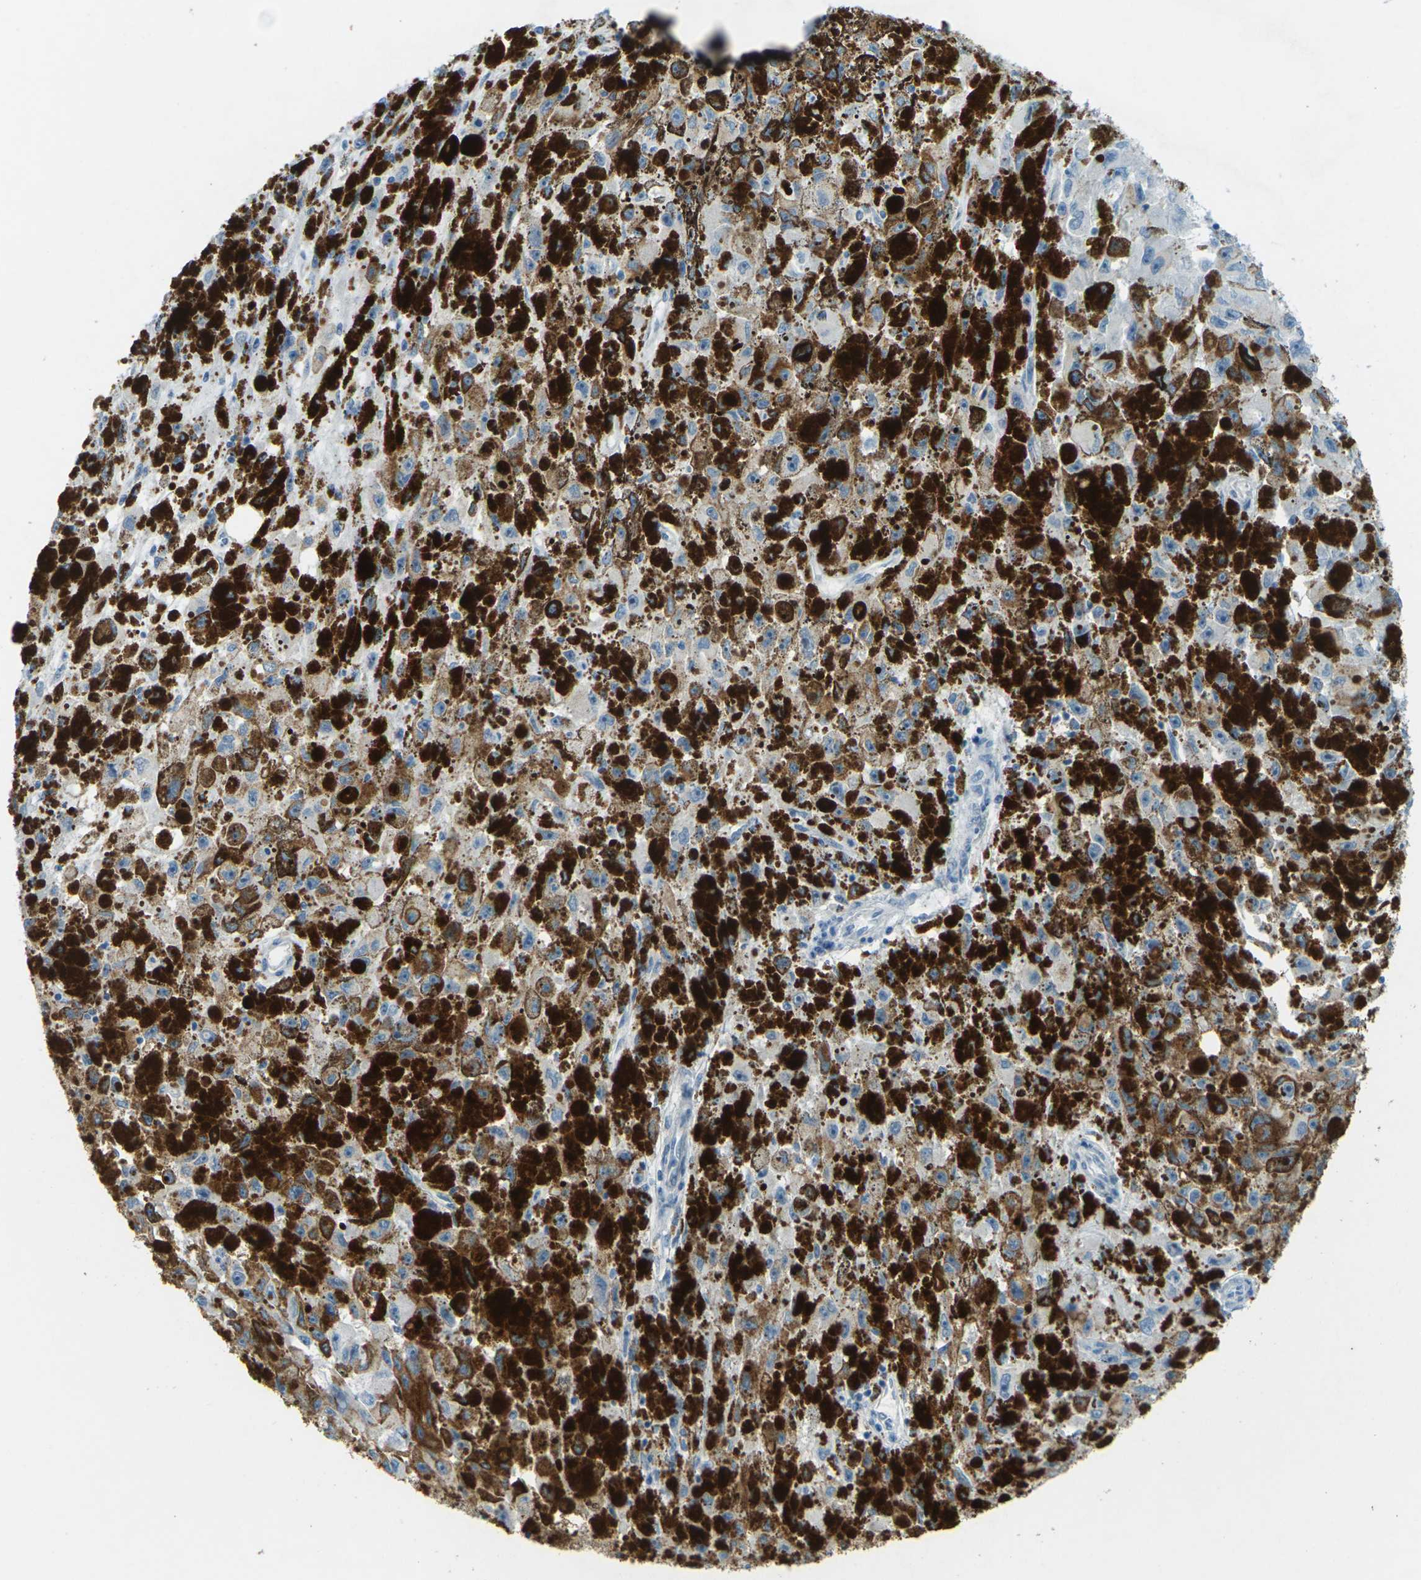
{"staining": {"intensity": "negative", "quantity": "none", "location": "none"}, "tissue": "melanoma", "cell_type": "Tumor cells", "image_type": "cancer", "snomed": [{"axis": "morphology", "description": "Malignant melanoma, NOS"}, {"axis": "topography", "description": "Skin"}], "caption": "The immunohistochemistry (IHC) micrograph has no significant expression in tumor cells of melanoma tissue.", "gene": "CDH16", "patient": {"sex": "female", "age": 104}}